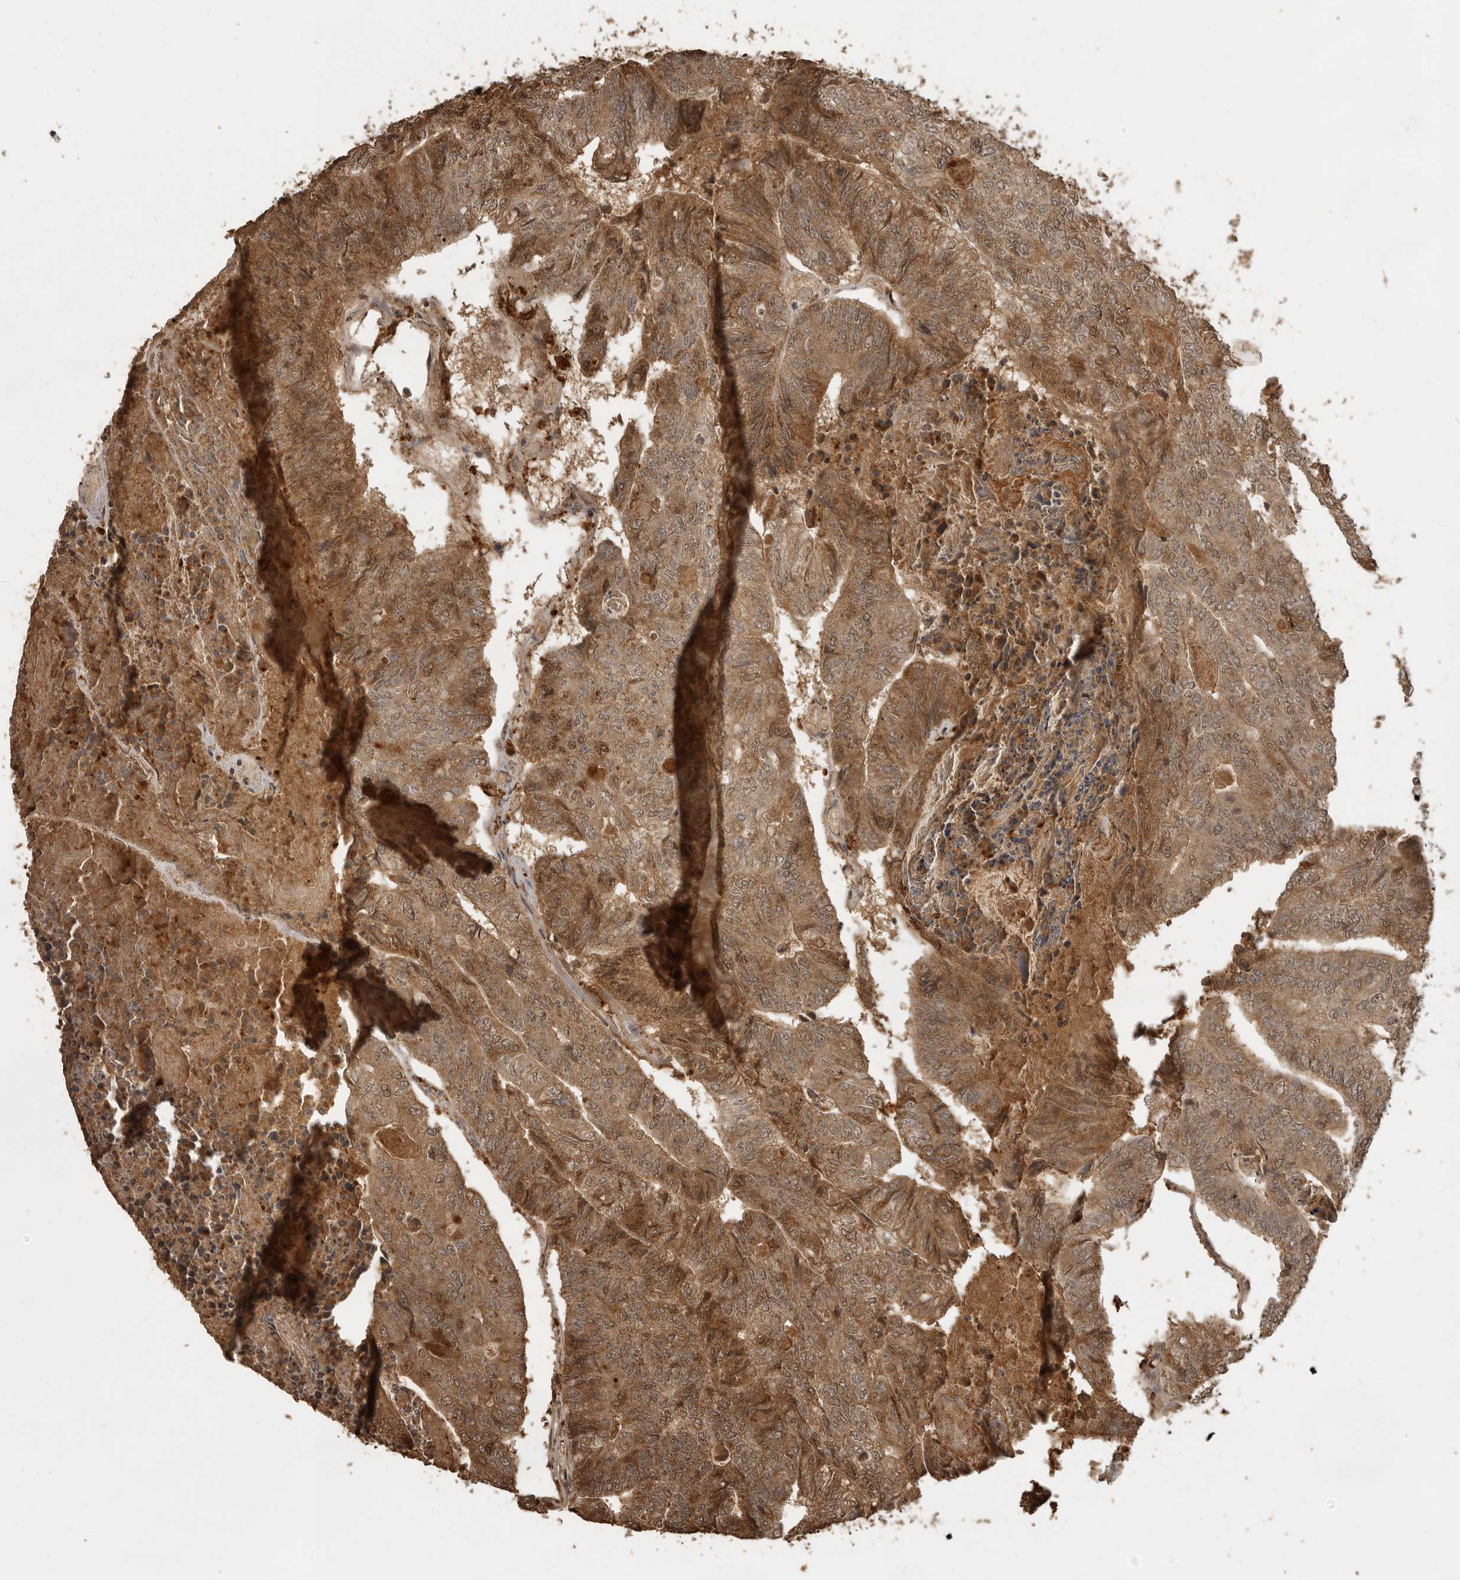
{"staining": {"intensity": "moderate", "quantity": ">75%", "location": "cytoplasmic/membranous"}, "tissue": "colorectal cancer", "cell_type": "Tumor cells", "image_type": "cancer", "snomed": [{"axis": "morphology", "description": "Adenocarcinoma, NOS"}, {"axis": "topography", "description": "Colon"}], "caption": "IHC micrograph of neoplastic tissue: colorectal cancer (adenocarcinoma) stained using IHC shows medium levels of moderate protein expression localized specifically in the cytoplasmic/membranous of tumor cells, appearing as a cytoplasmic/membranous brown color.", "gene": "CTF1", "patient": {"sex": "female", "age": 67}}